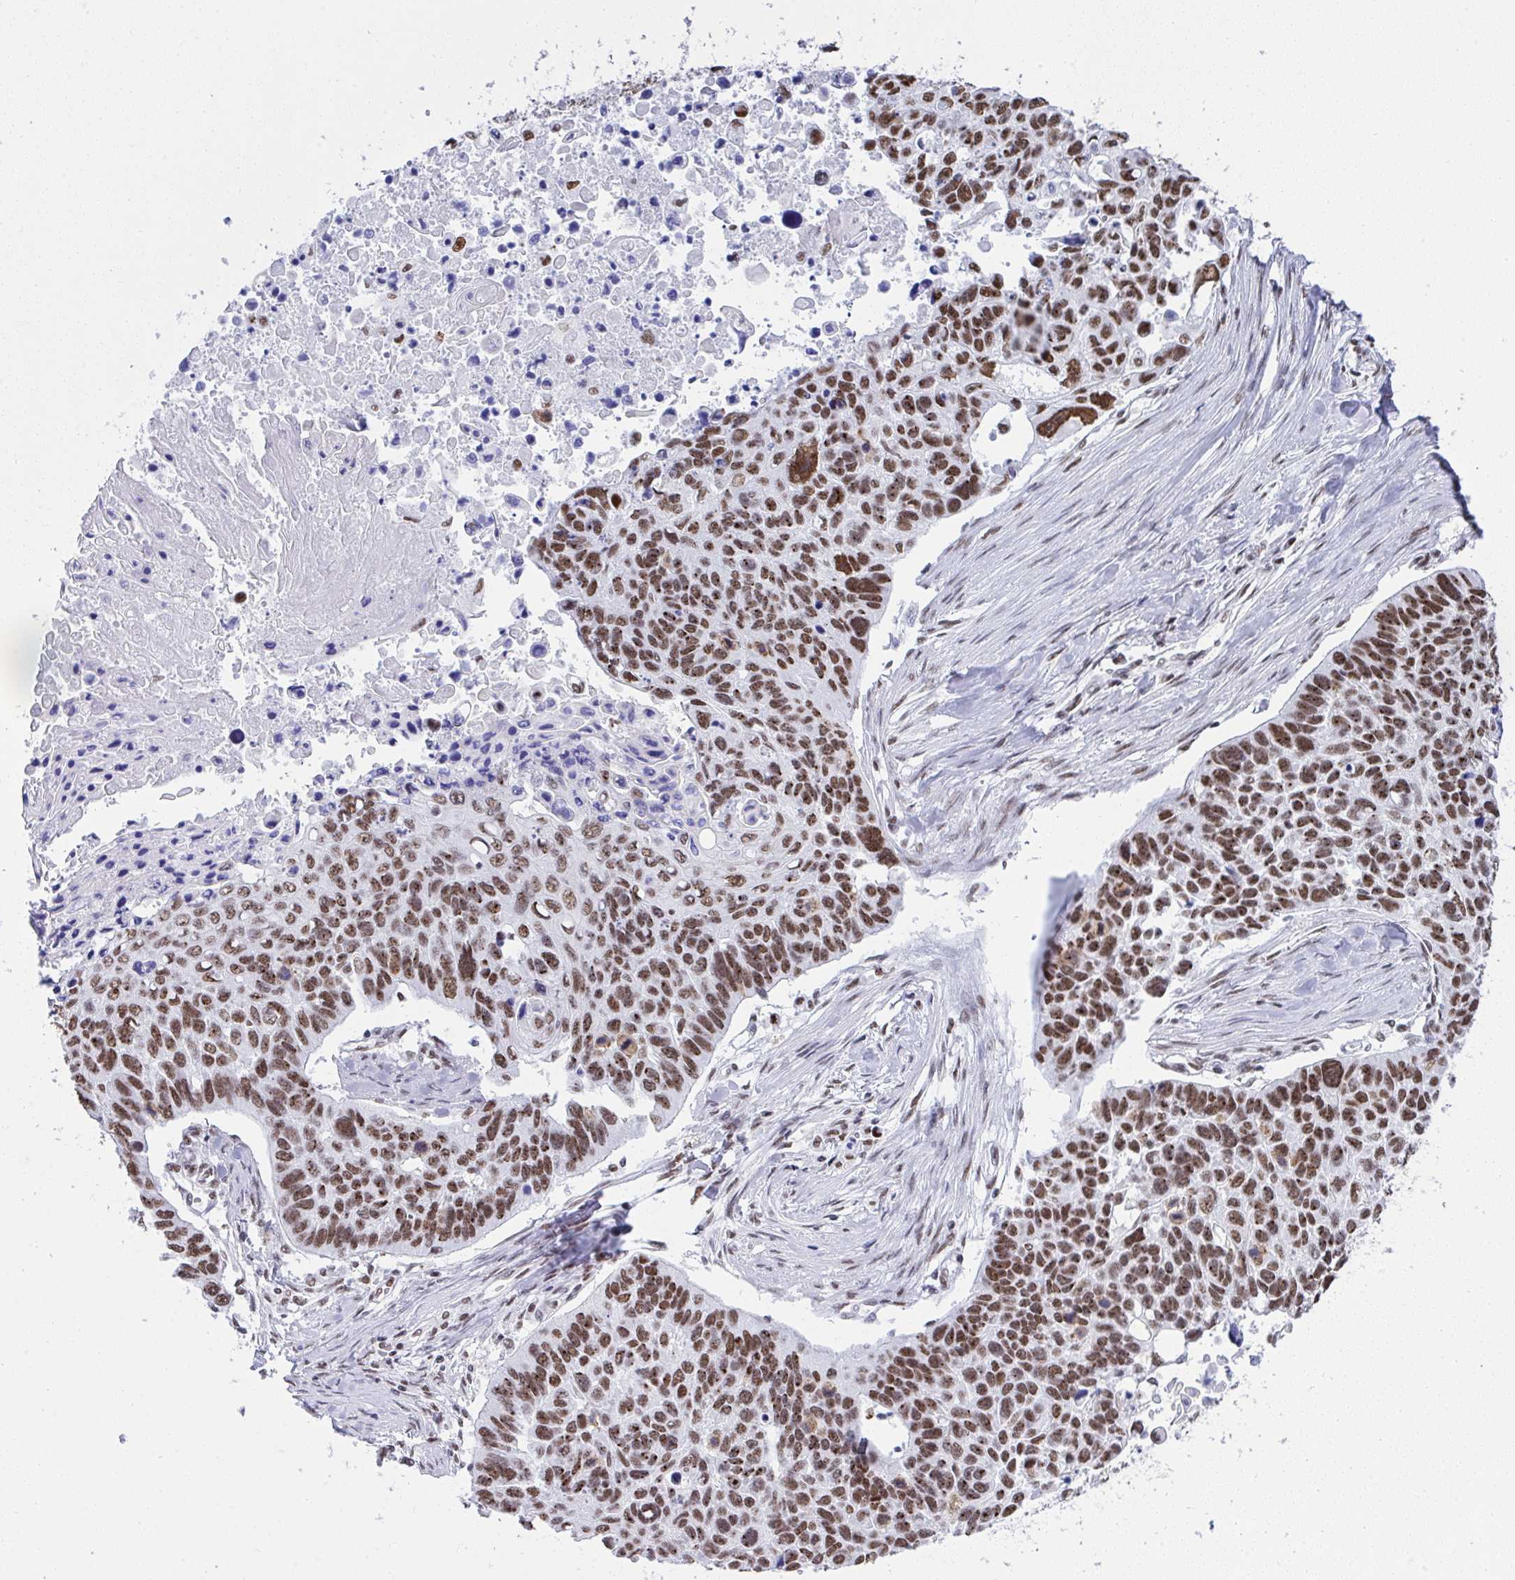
{"staining": {"intensity": "moderate", "quantity": ">75%", "location": "nuclear"}, "tissue": "lung cancer", "cell_type": "Tumor cells", "image_type": "cancer", "snomed": [{"axis": "morphology", "description": "Squamous cell carcinoma, NOS"}, {"axis": "topography", "description": "Lung"}], "caption": "High-magnification brightfield microscopy of lung squamous cell carcinoma stained with DAB (3,3'-diaminobenzidine) (brown) and counterstained with hematoxylin (blue). tumor cells exhibit moderate nuclear expression is appreciated in approximately>75% of cells.", "gene": "DDX52", "patient": {"sex": "male", "age": 62}}